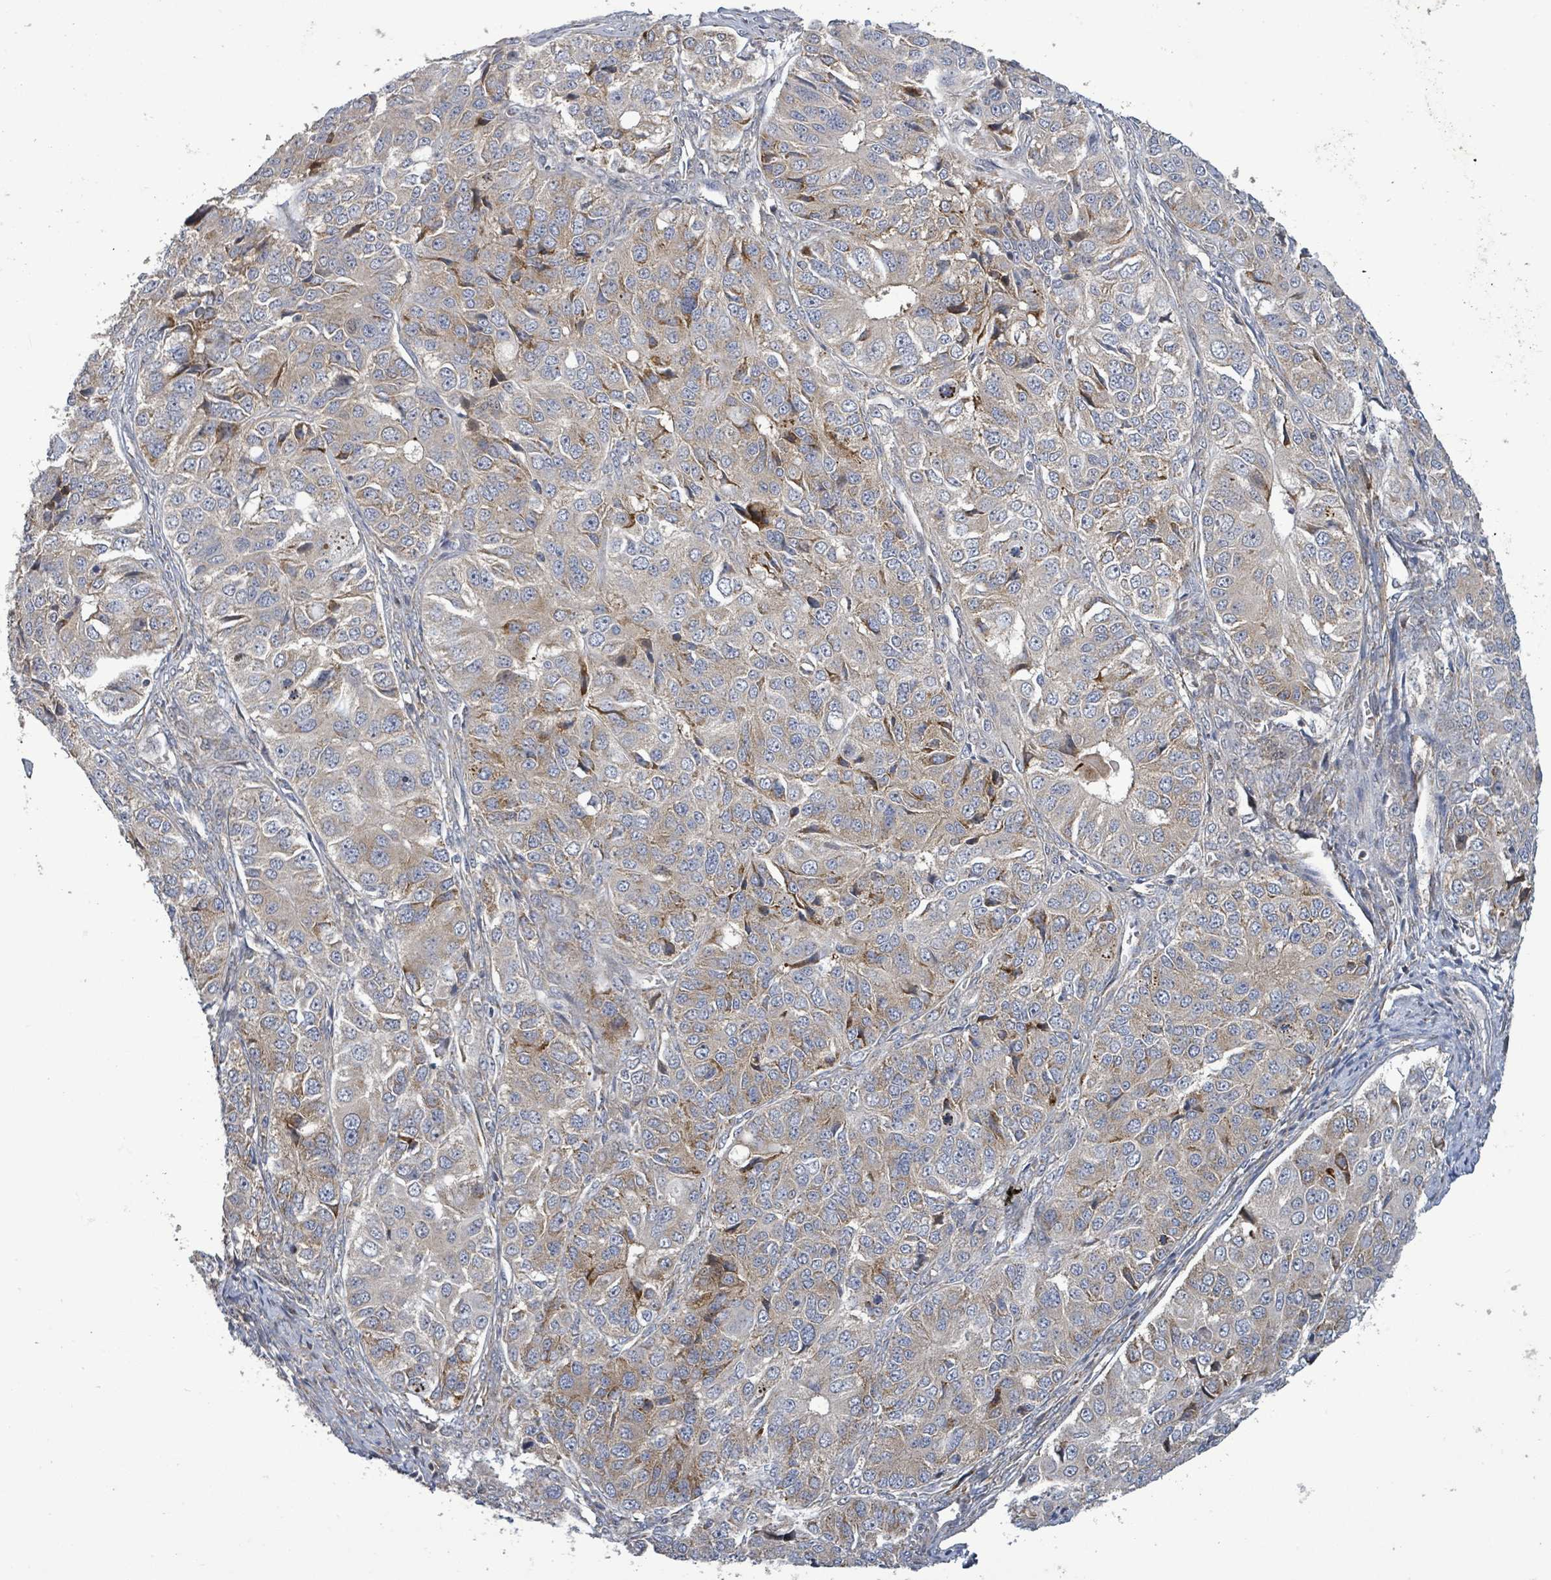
{"staining": {"intensity": "moderate", "quantity": "25%-75%", "location": "cytoplasmic/membranous"}, "tissue": "ovarian cancer", "cell_type": "Tumor cells", "image_type": "cancer", "snomed": [{"axis": "morphology", "description": "Carcinoma, endometroid"}, {"axis": "topography", "description": "Ovary"}], "caption": "Ovarian endometroid carcinoma tissue displays moderate cytoplasmic/membranous staining in approximately 25%-75% of tumor cells", "gene": "LILRA4", "patient": {"sex": "female", "age": 51}}